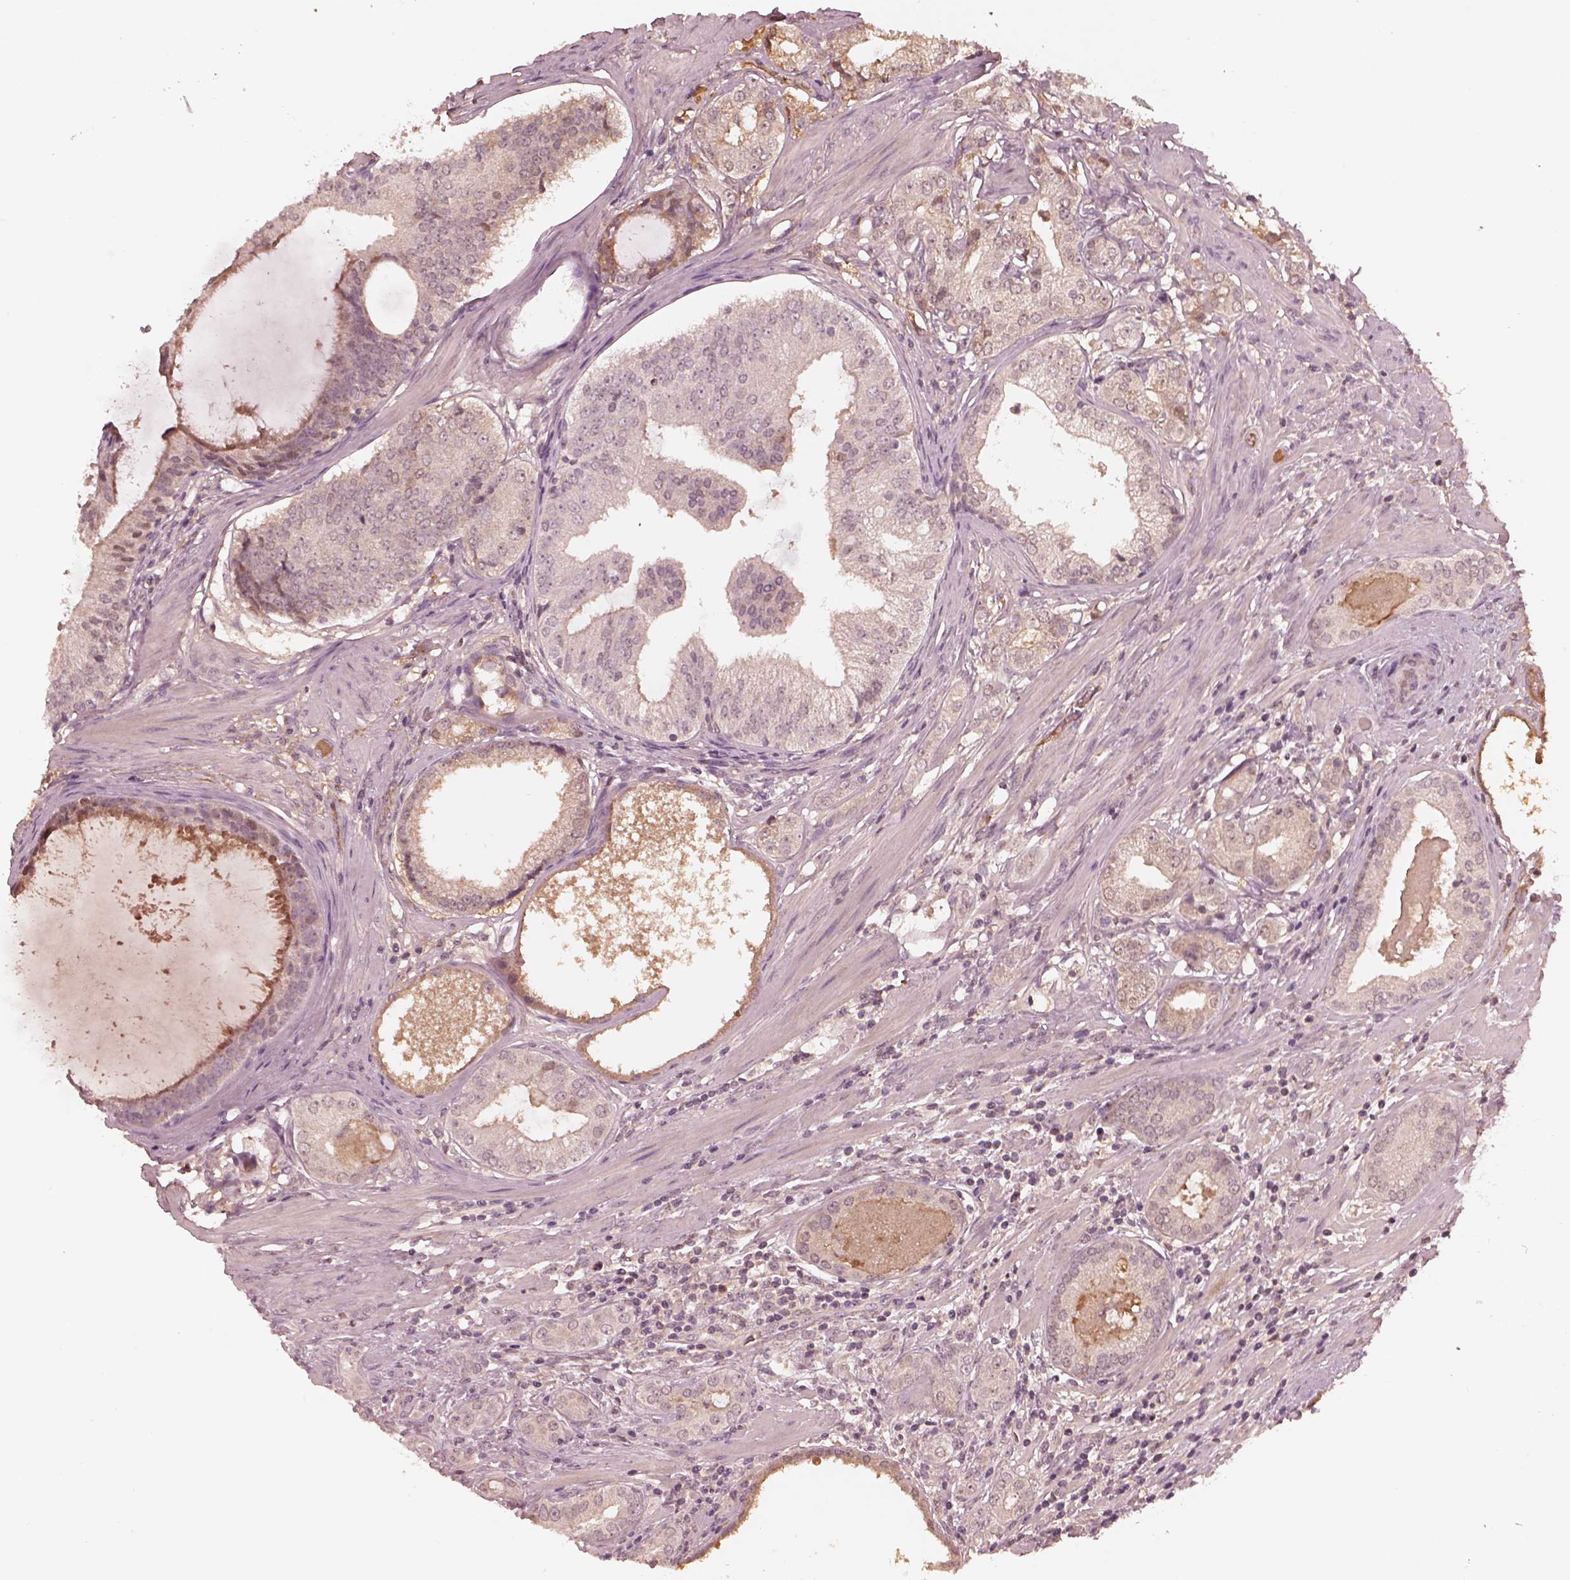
{"staining": {"intensity": "negative", "quantity": "none", "location": "none"}, "tissue": "prostate cancer", "cell_type": "Tumor cells", "image_type": "cancer", "snomed": [{"axis": "morphology", "description": "Adenocarcinoma, High grade"}, {"axis": "topography", "description": "Prostate and seminal vesicle, NOS"}], "caption": "Immunohistochemistry micrograph of neoplastic tissue: human prostate high-grade adenocarcinoma stained with DAB shows no significant protein expression in tumor cells. The staining was performed using DAB to visualize the protein expression in brown, while the nuclei were stained in blue with hematoxylin (Magnification: 20x).", "gene": "TF", "patient": {"sex": "male", "age": 62}}